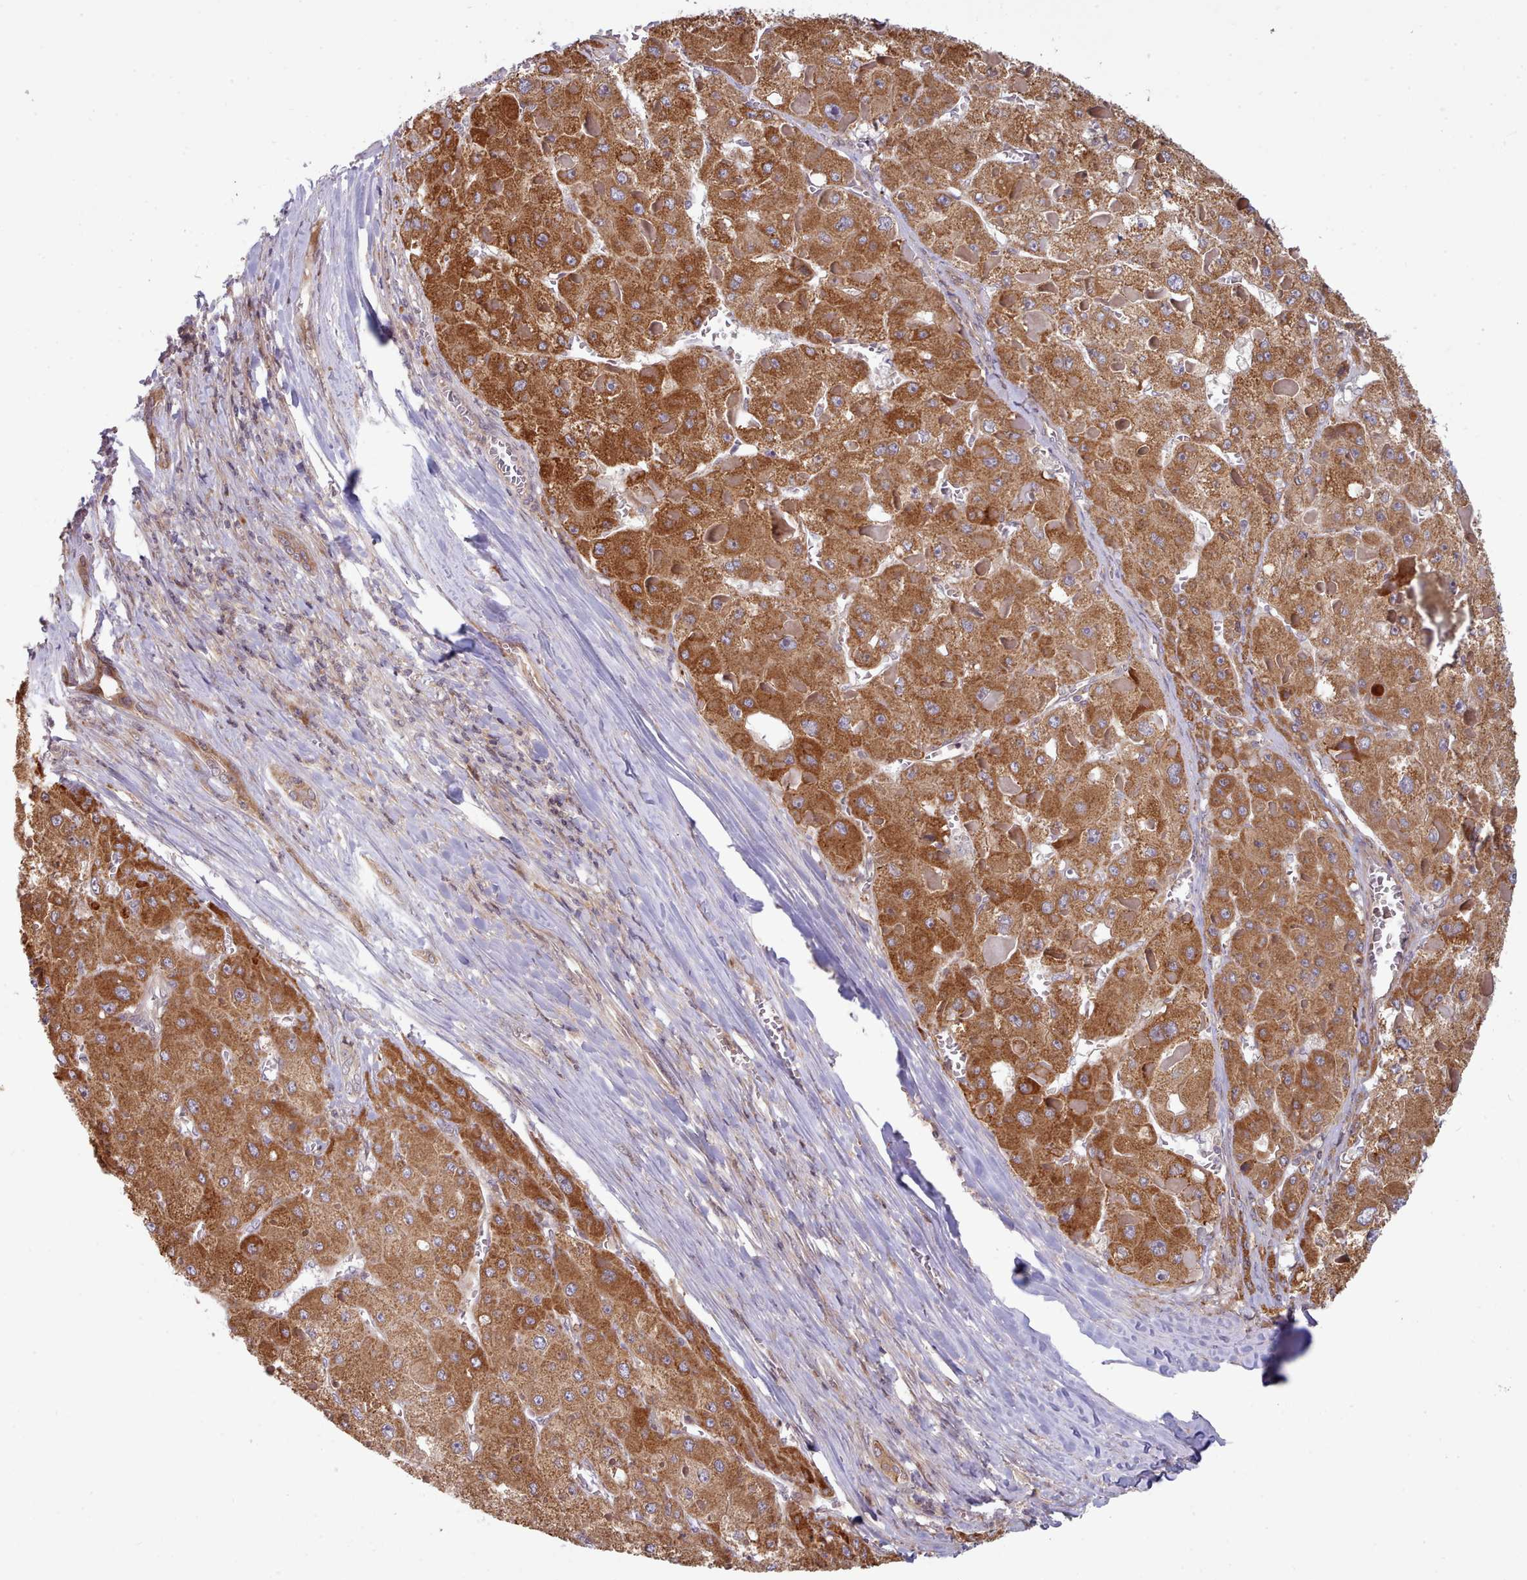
{"staining": {"intensity": "moderate", "quantity": ">75%", "location": "cytoplasmic/membranous"}, "tissue": "liver cancer", "cell_type": "Tumor cells", "image_type": "cancer", "snomed": [{"axis": "morphology", "description": "Carcinoma, Hepatocellular, NOS"}, {"axis": "topography", "description": "Liver"}], "caption": "Immunohistochemistry photomicrograph of liver cancer stained for a protein (brown), which reveals medium levels of moderate cytoplasmic/membranous positivity in approximately >75% of tumor cells.", "gene": "TRIM26", "patient": {"sex": "female", "age": 73}}